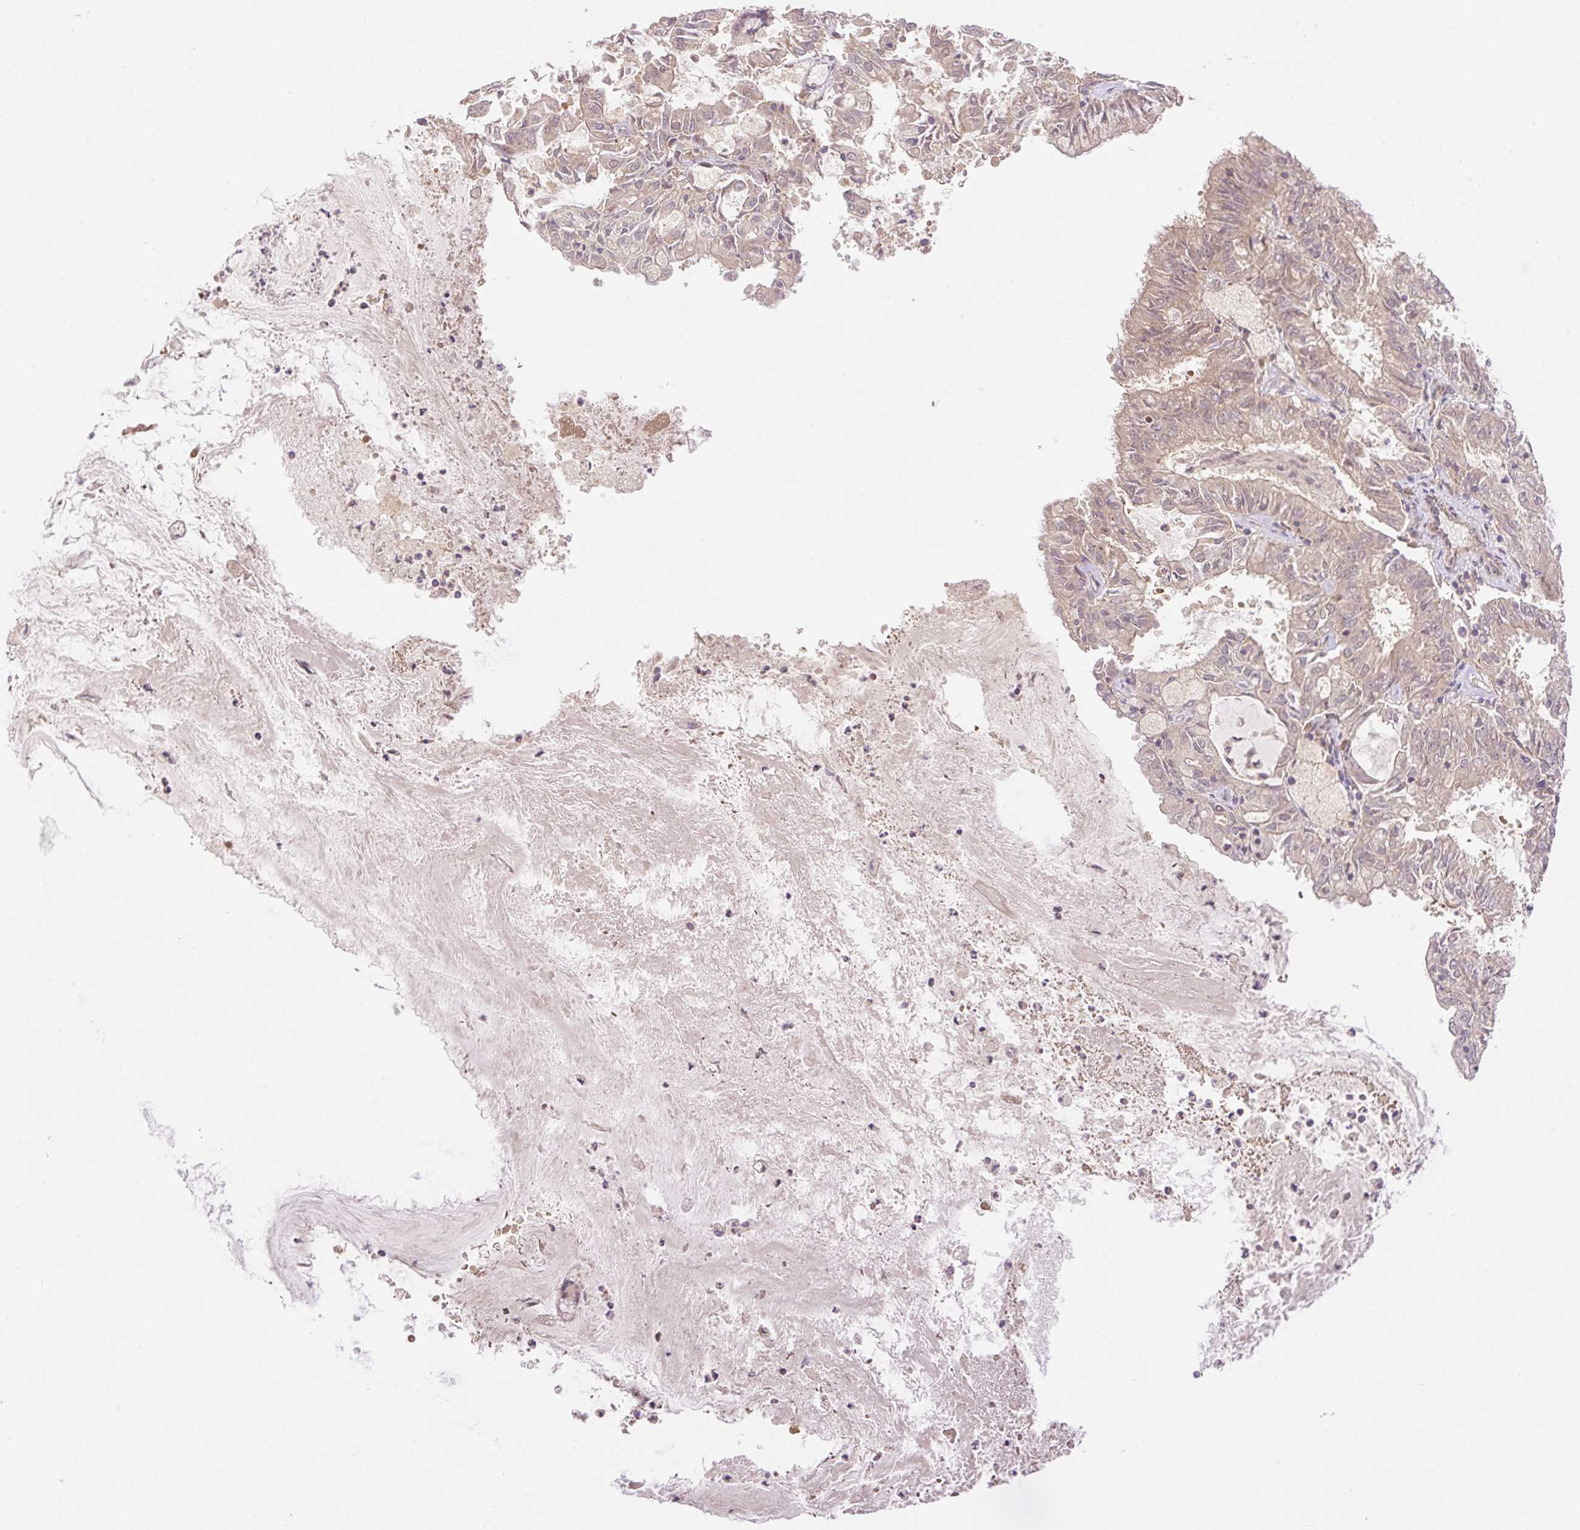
{"staining": {"intensity": "weak", "quantity": "<25%", "location": "cytoplasmic/membranous"}, "tissue": "endometrial cancer", "cell_type": "Tumor cells", "image_type": "cancer", "snomed": [{"axis": "morphology", "description": "Adenocarcinoma, NOS"}, {"axis": "topography", "description": "Endometrium"}], "caption": "Immunohistochemistry of endometrial cancer displays no staining in tumor cells.", "gene": "VPS25", "patient": {"sex": "female", "age": 57}}